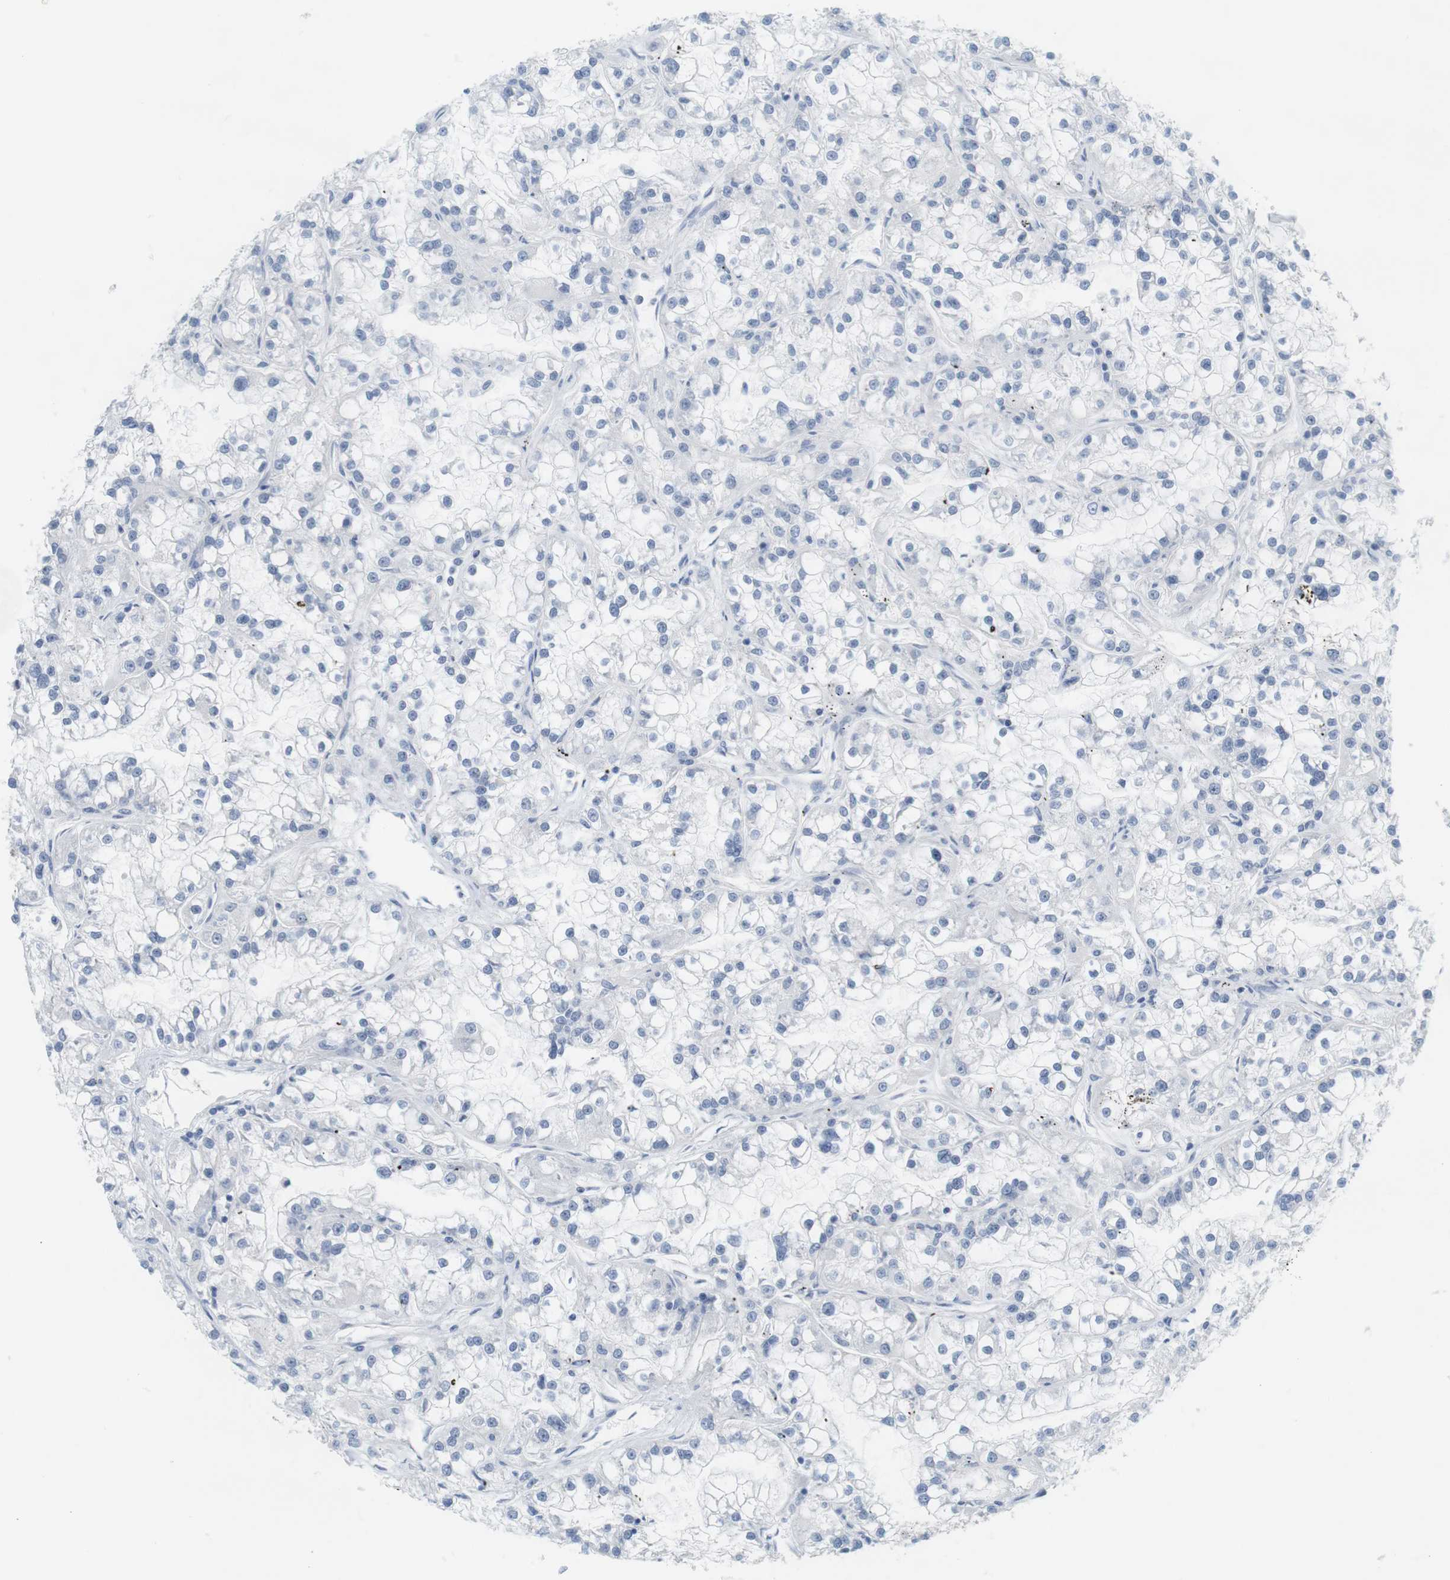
{"staining": {"intensity": "negative", "quantity": "none", "location": "none"}, "tissue": "renal cancer", "cell_type": "Tumor cells", "image_type": "cancer", "snomed": [{"axis": "morphology", "description": "Adenocarcinoma, NOS"}, {"axis": "topography", "description": "Kidney"}], "caption": "DAB immunohistochemical staining of human renal cancer shows no significant staining in tumor cells.", "gene": "LRRK2", "patient": {"sex": "female", "age": 52}}